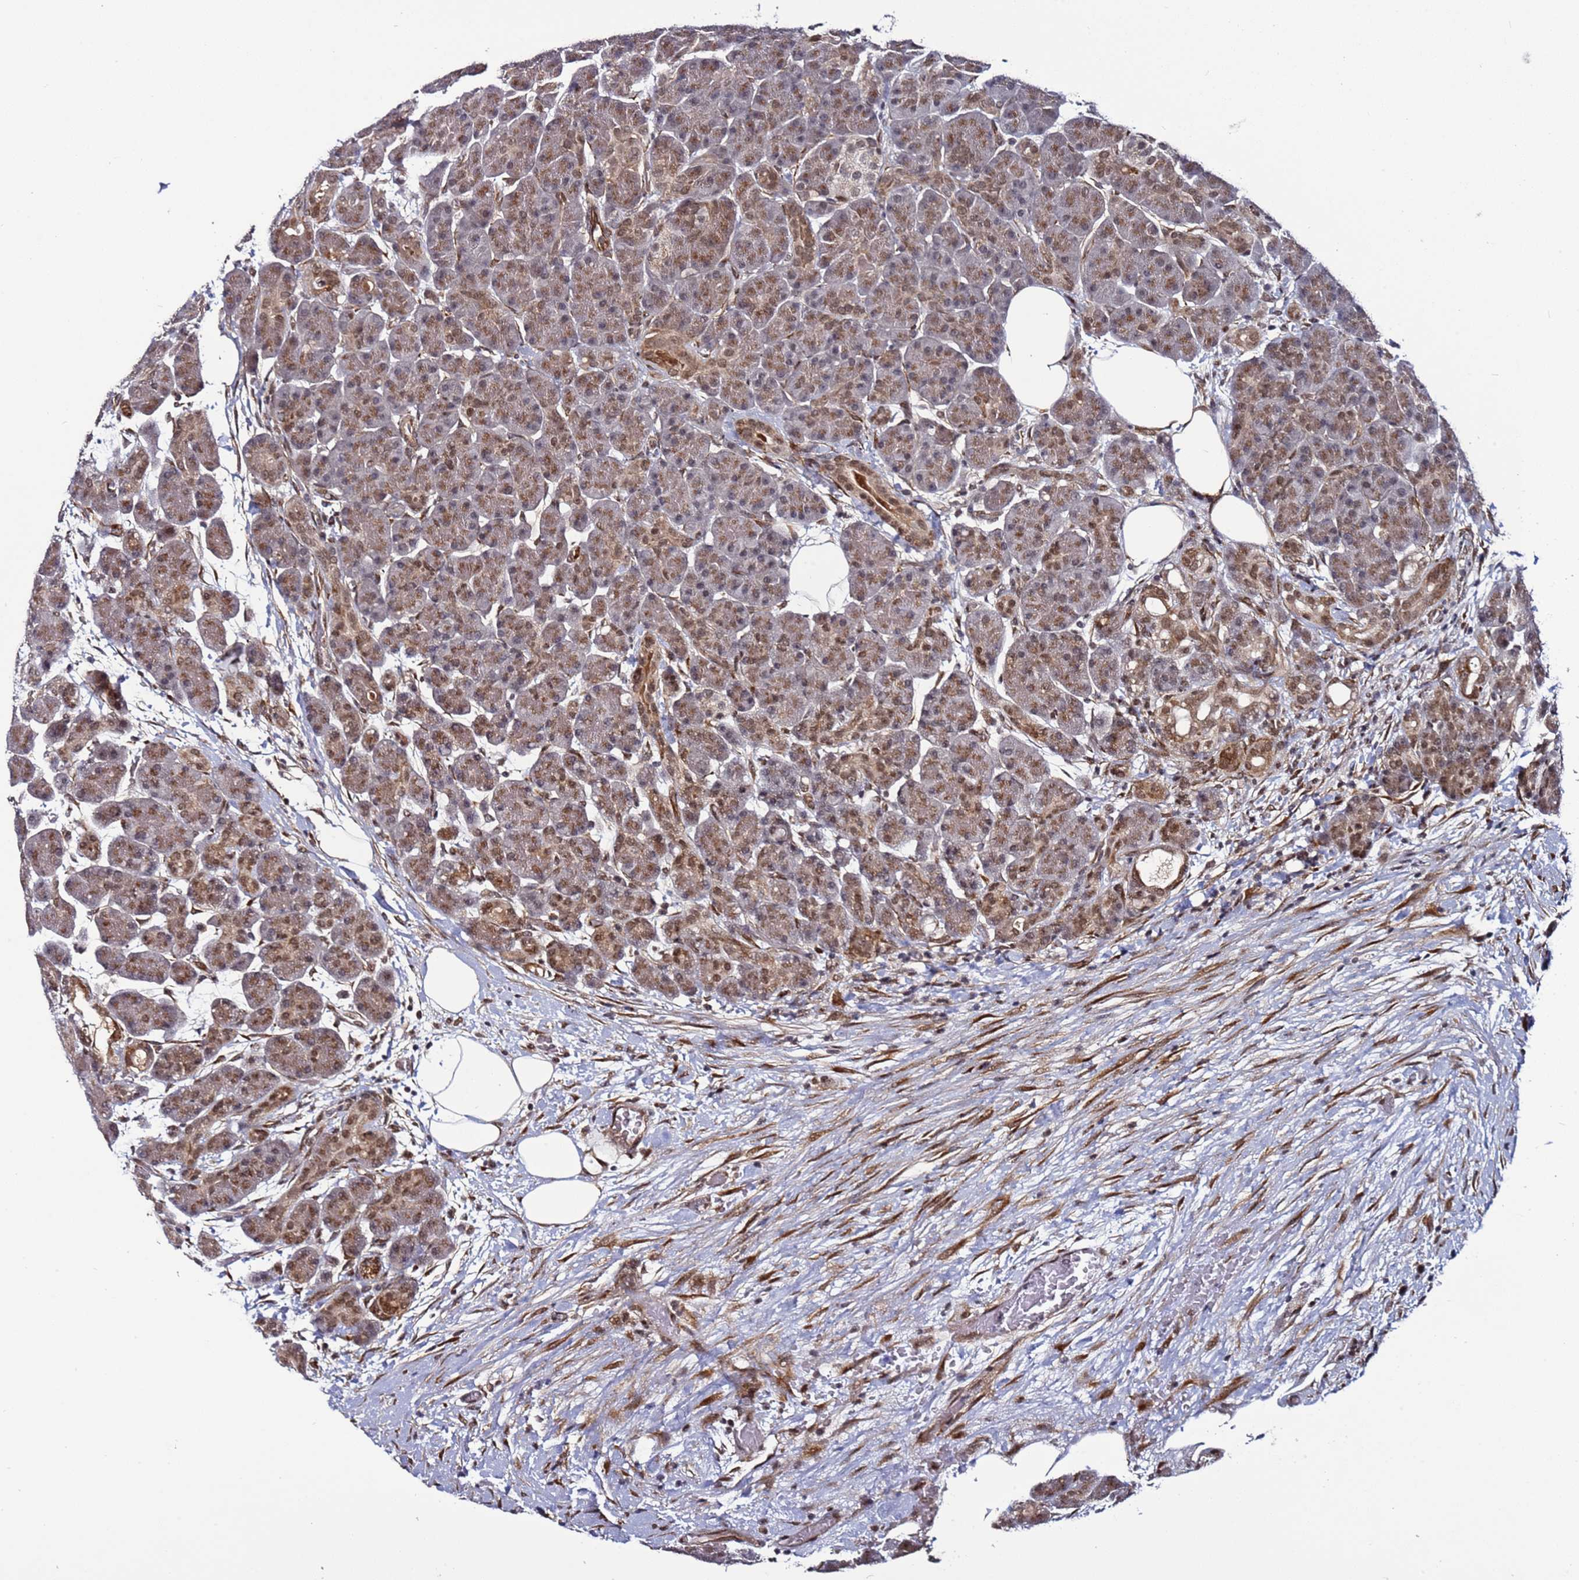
{"staining": {"intensity": "moderate", "quantity": ">75%", "location": "cytoplasmic/membranous,nuclear"}, "tissue": "pancreas", "cell_type": "Exocrine glandular cells", "image_type": "normal", "snomed": [{"axis": "morphology", "description": "Normal tissue, NOS"}, {"axis": "topography", "description": "Pancreas"}], "caption": "Immunohistochemistry of normal human pancreas displays medium levels of moderate cytoplasmic/membranous,nuclear expression in about >75% of exocrine glandular cells.", "gene": "POLR2D", "patient": {"sex": "male", "age": 63}}